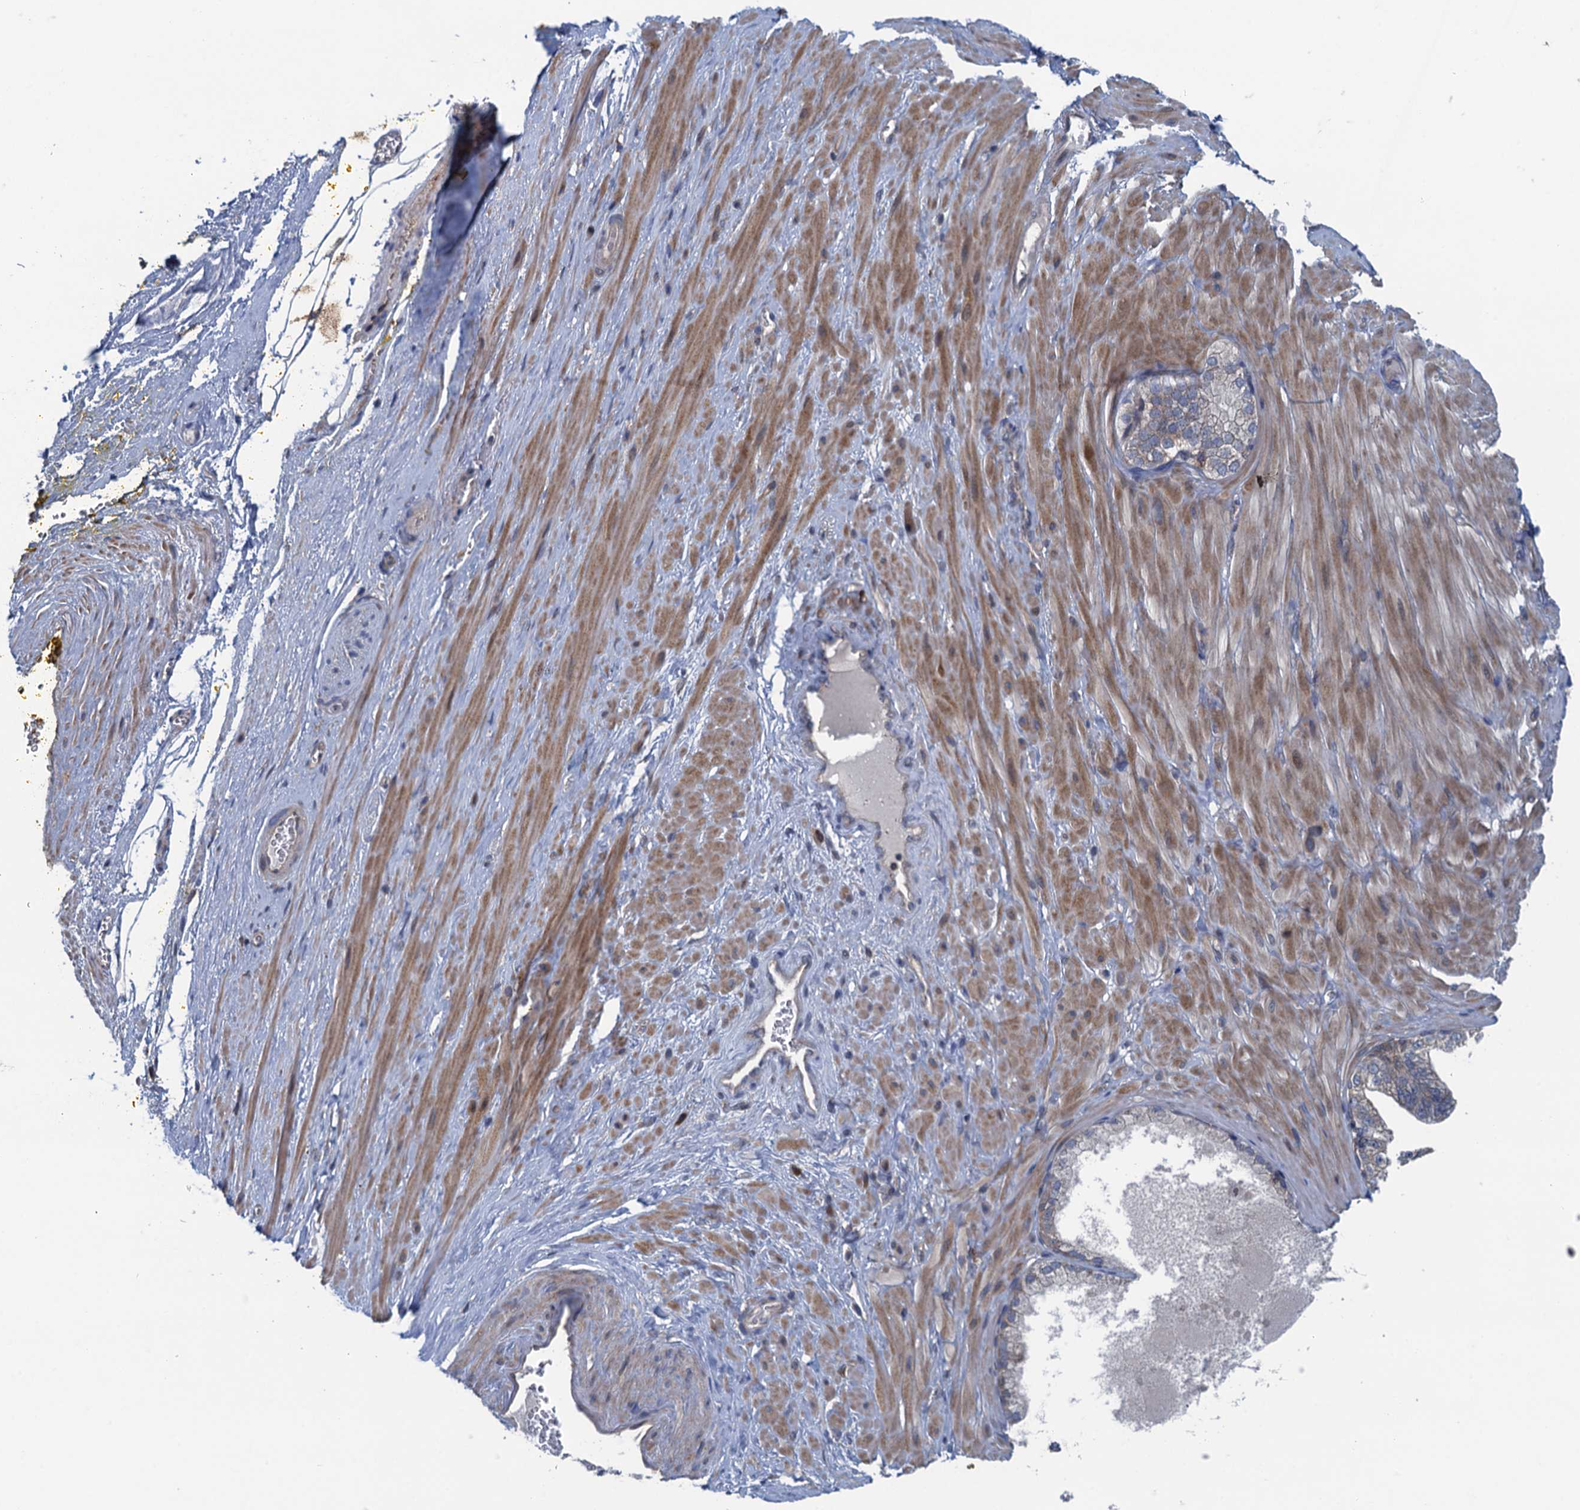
{"staining": {"intensity": "negative", "quantity": "none", "location": "none"}, "tissue": "adipose tissue", "cell_type": "Adipocytes", "image_type": "normal", "snomed": [{"axis": "morphology", "description": "Normal tissue, NOS"}, {"axis": "morphology", "description": "Adenocarcinoma, Low grade"}, {"axis": "topography", "description": "Prostate"}, {"axis": "topography", "description": "Peripheral nerve tissue"}], "caption": "A photomicrograph of adipose tissue stained for a protein shows no brown staining in adipocytes. (DAB (3,3'-diaminobenzidine) immunohistochemistry (IHC) with hematoxylin counter stain).", "gene": "CNTN5", "patient": {"sex": "male", "age": 63}}